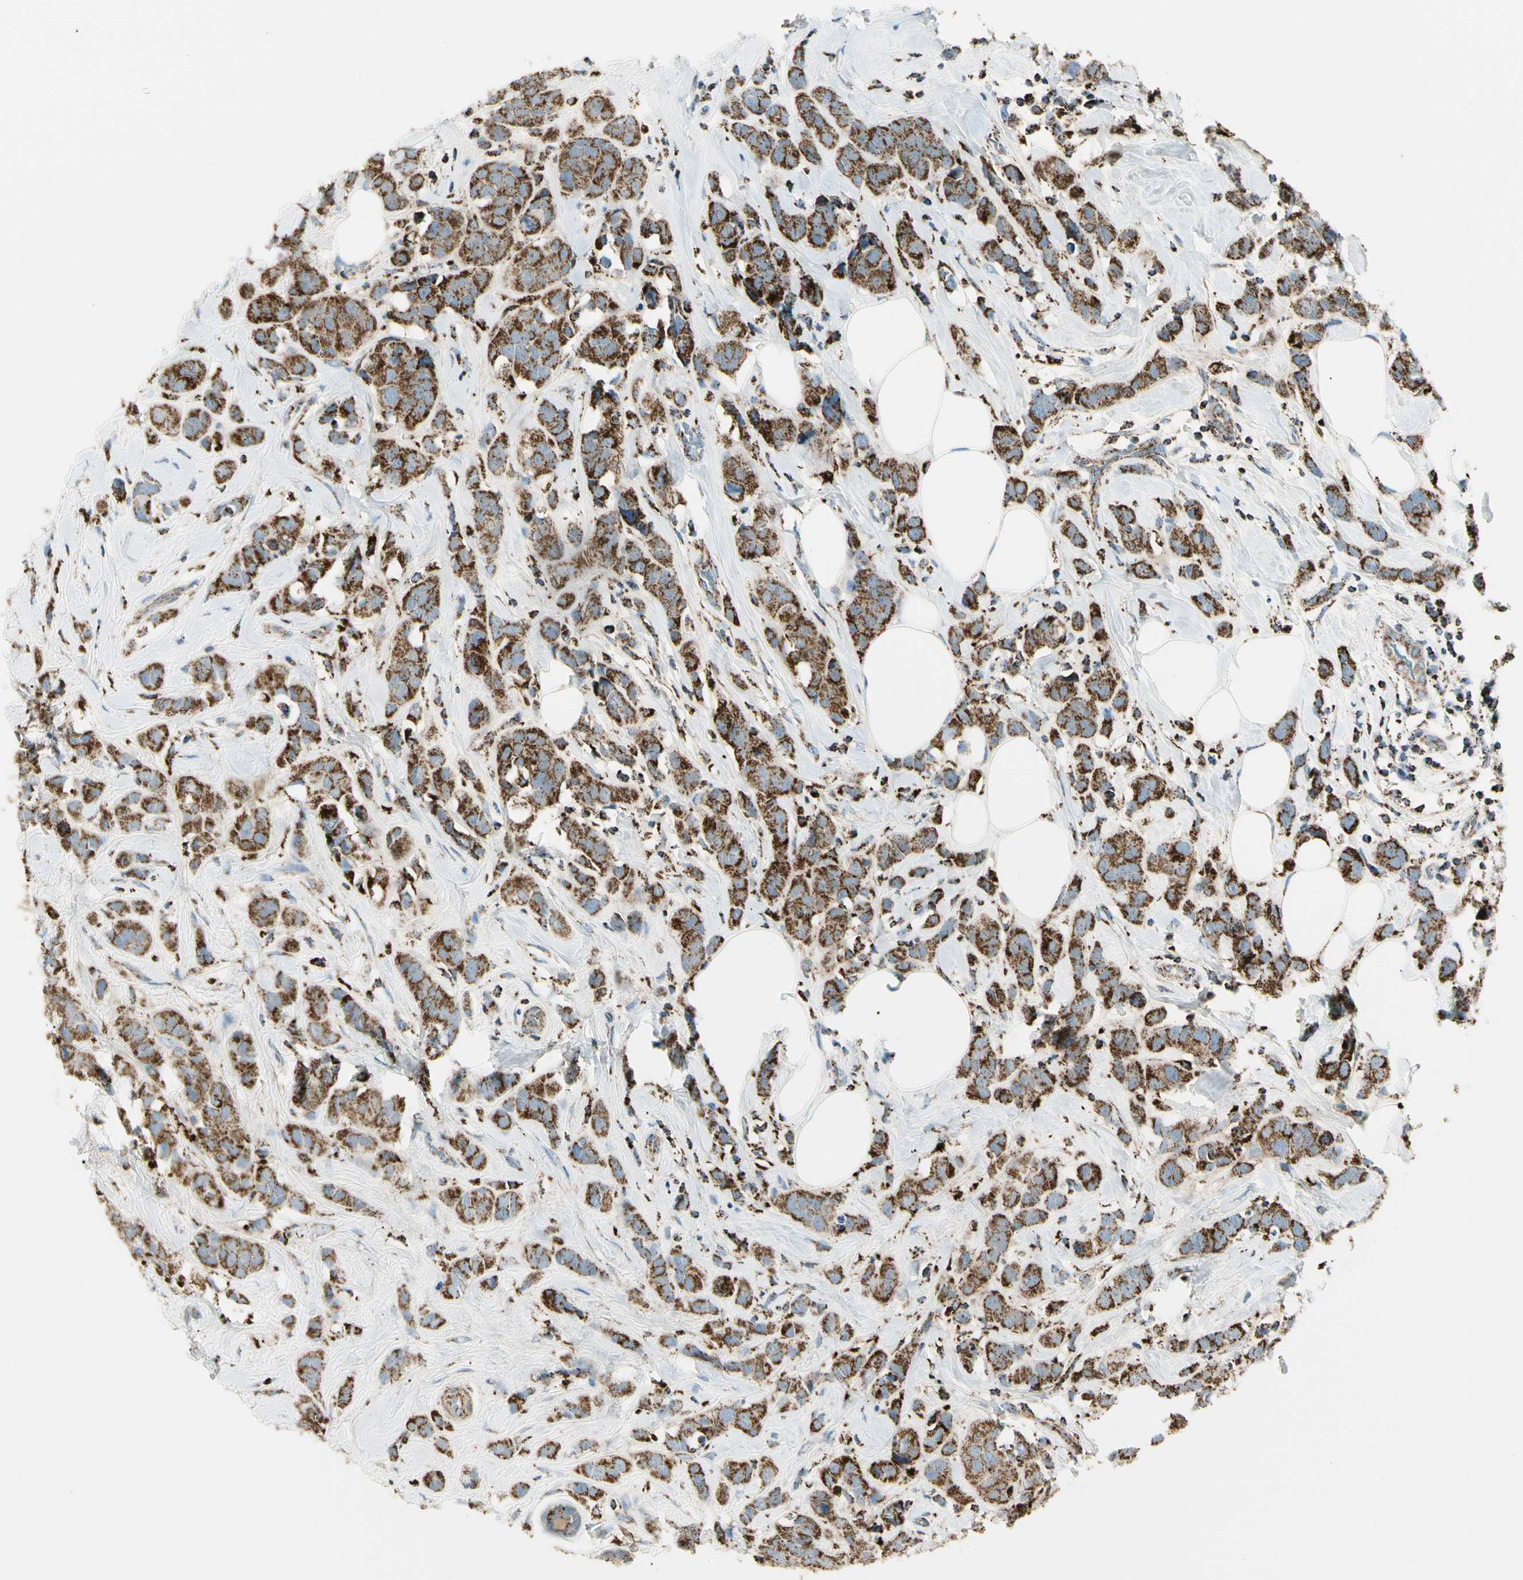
{"staining": {"intensity": "strong", "quantity": ">75%", "location": "cytoplasmic/membranous"}, "tissue": "breast cancer", "cell_type": "Tumor cells", "image_type": "cancer", "snomed": [{"axis": "morphology", "description": "Normal tissue, NOS"}, {"axis": "morphology", "description": "Duct carcinoma"}, {"axis": "topography", "description": "Breast"}], "caption": "Breast intraductal carcinoma stained with IHC demonstrates strong cytoplasmic/membranous positivity in about >75% of tumor cells.", "gene": "ME2", "patient": {"sex": "female", "age": 50}}